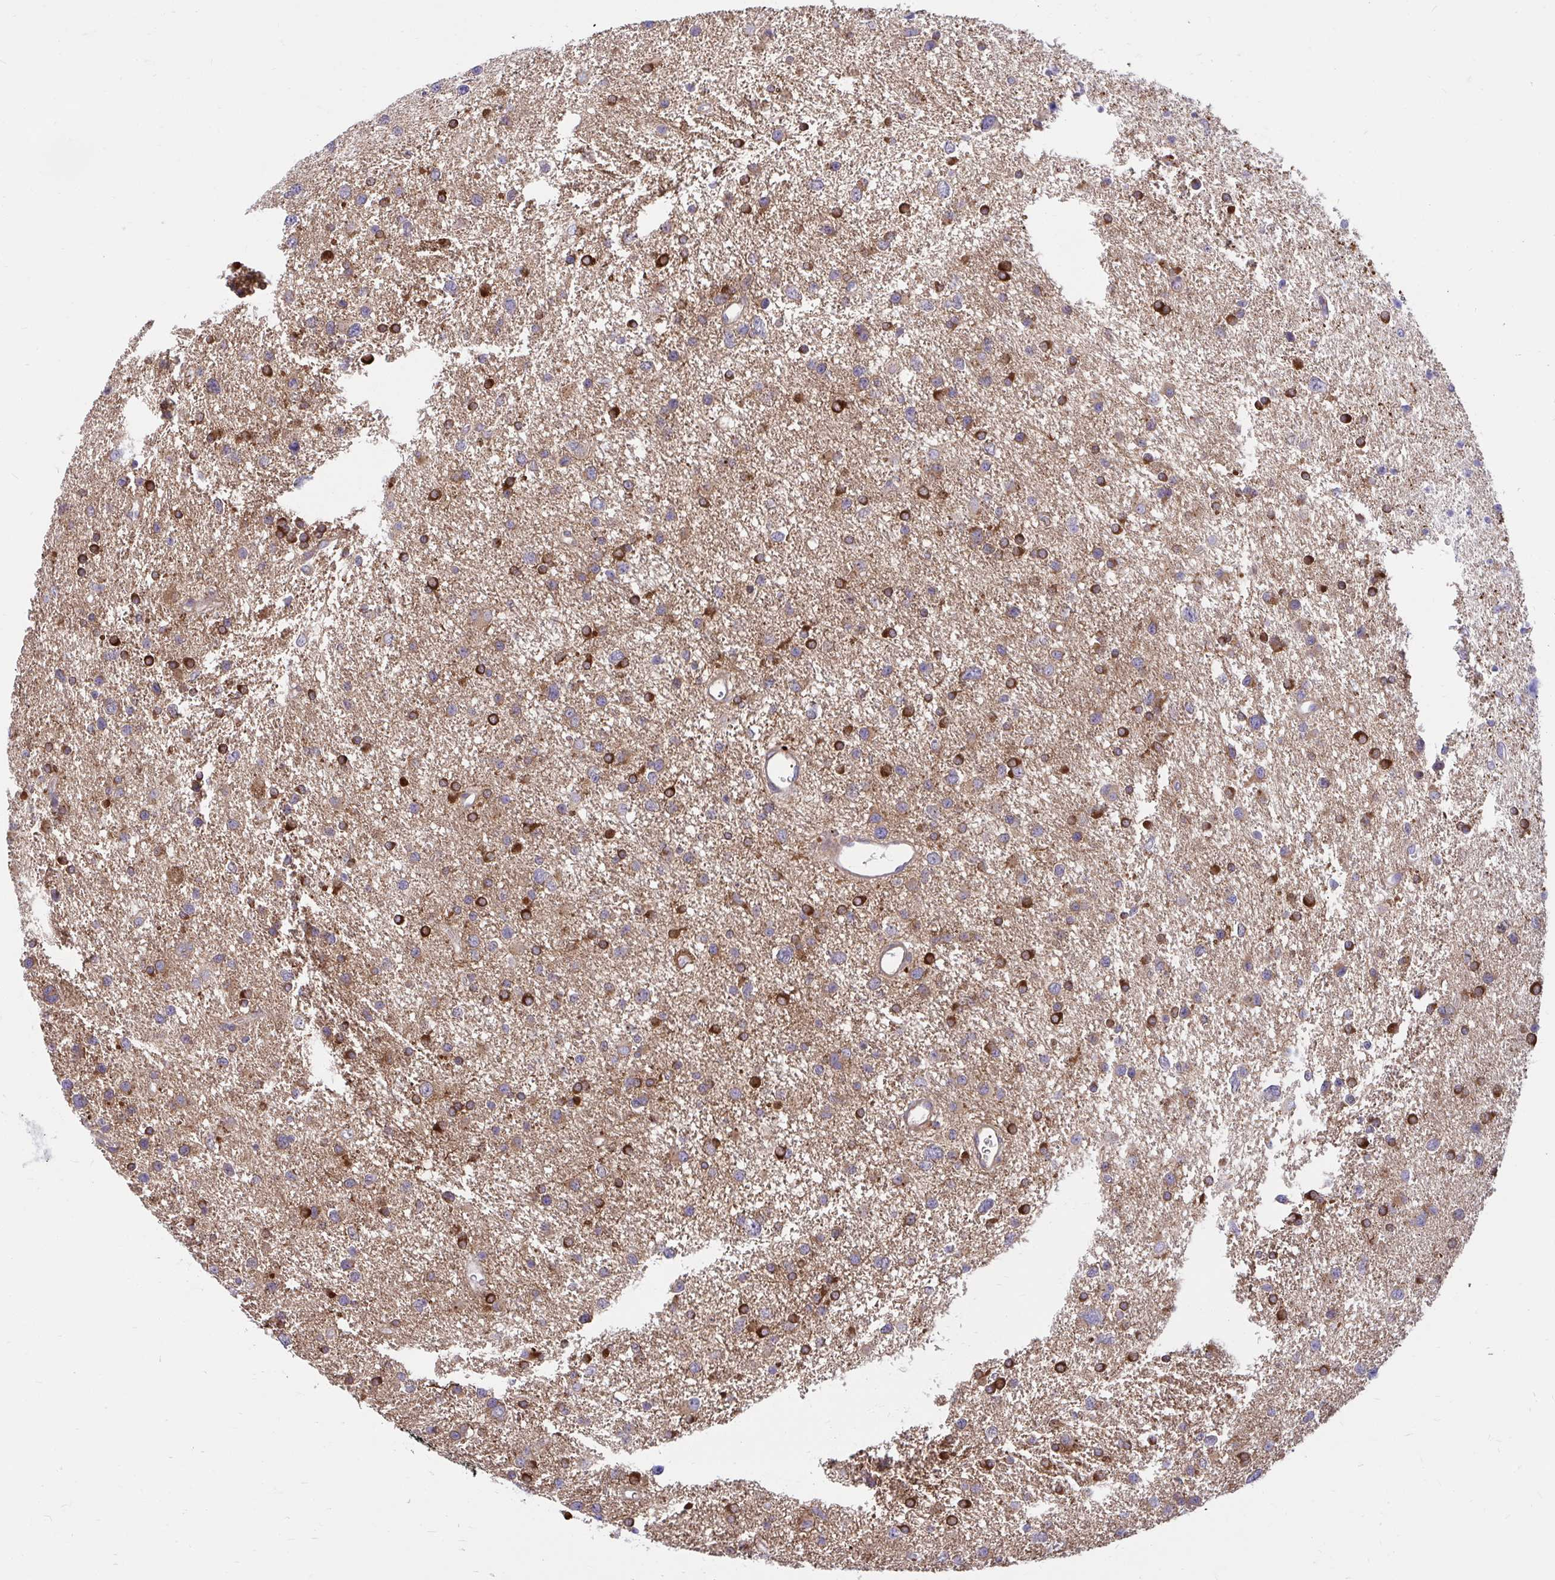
{"staining": {"intensity": "strong", "quantity": "<25%", "location": "cytoplasmic/membranous"}, "tissue": "glioma", "cell_type": "Tumor cells", "image_type": "cancer", "snomed": [{"axis": "morphology", "description": "Glioma, malignant, Low grade"}, {"axis": "topography", "description": "Brain"}], "caption": "Tumor cells show medium levels of strong cytoplasmic/membranous positivity in about <25% of cells in human glioma.", "gene": "ASAP1", "patient": {"sex": "female", "age": 55}}